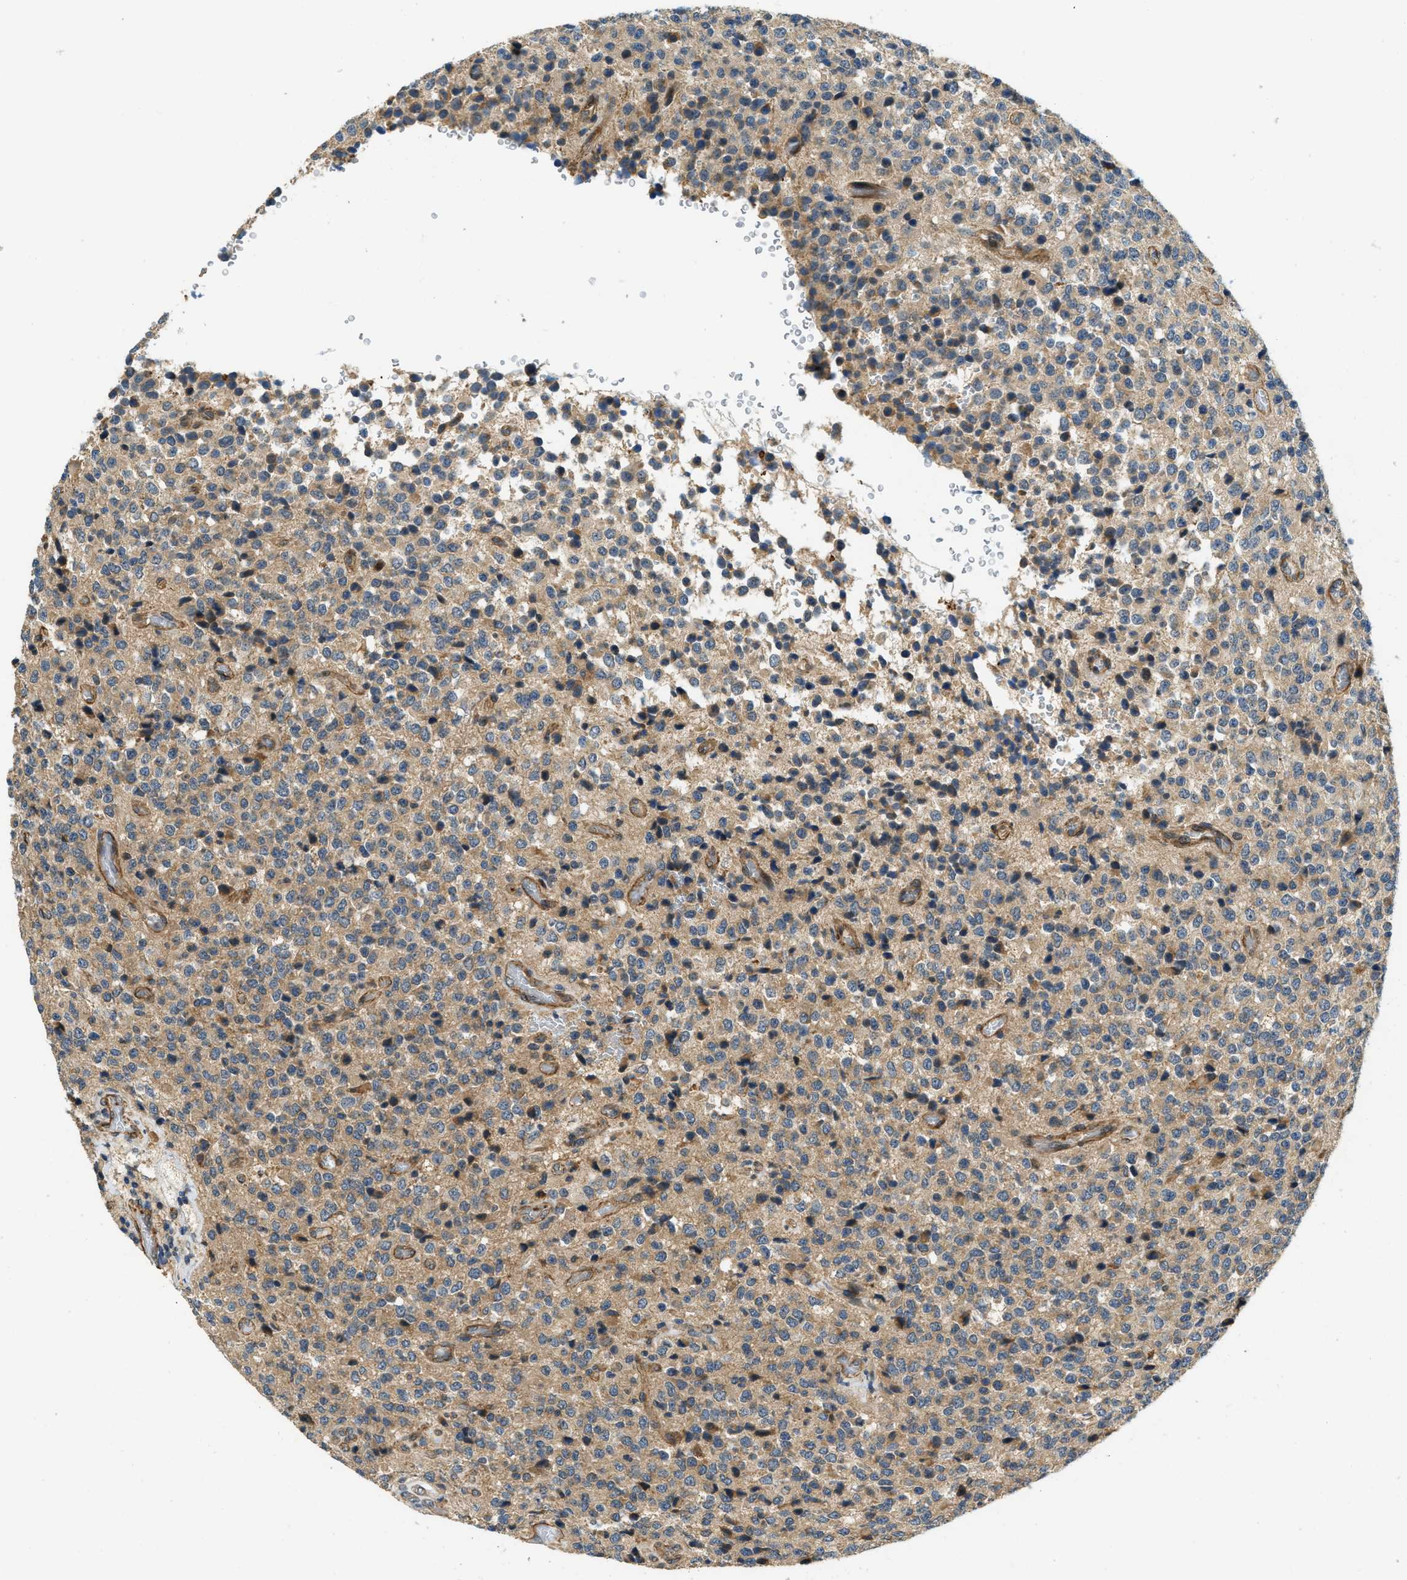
{"staining": {"intensity": "weak", "quantity": "25%-75%", "location": "cytoplasmic/membranous"}, "tissue": "glioma", "cell_type": "Tumor cells", "image_type": "cancer", "snomed": [{"axis": "morphology", "description": "Glioma, malignant, High grade"}, {"axis": "topography", "description": "pancreas cauda"}], "caption": "About 25%-75% of tumor cells in malignant glioma (high-grade) exhibit weak cytoplasmic/membranous protein expression as visualized by brown immunohistochemical staining.", "gene": "CGN", "patient": {"sex": "male", "age": 60}}